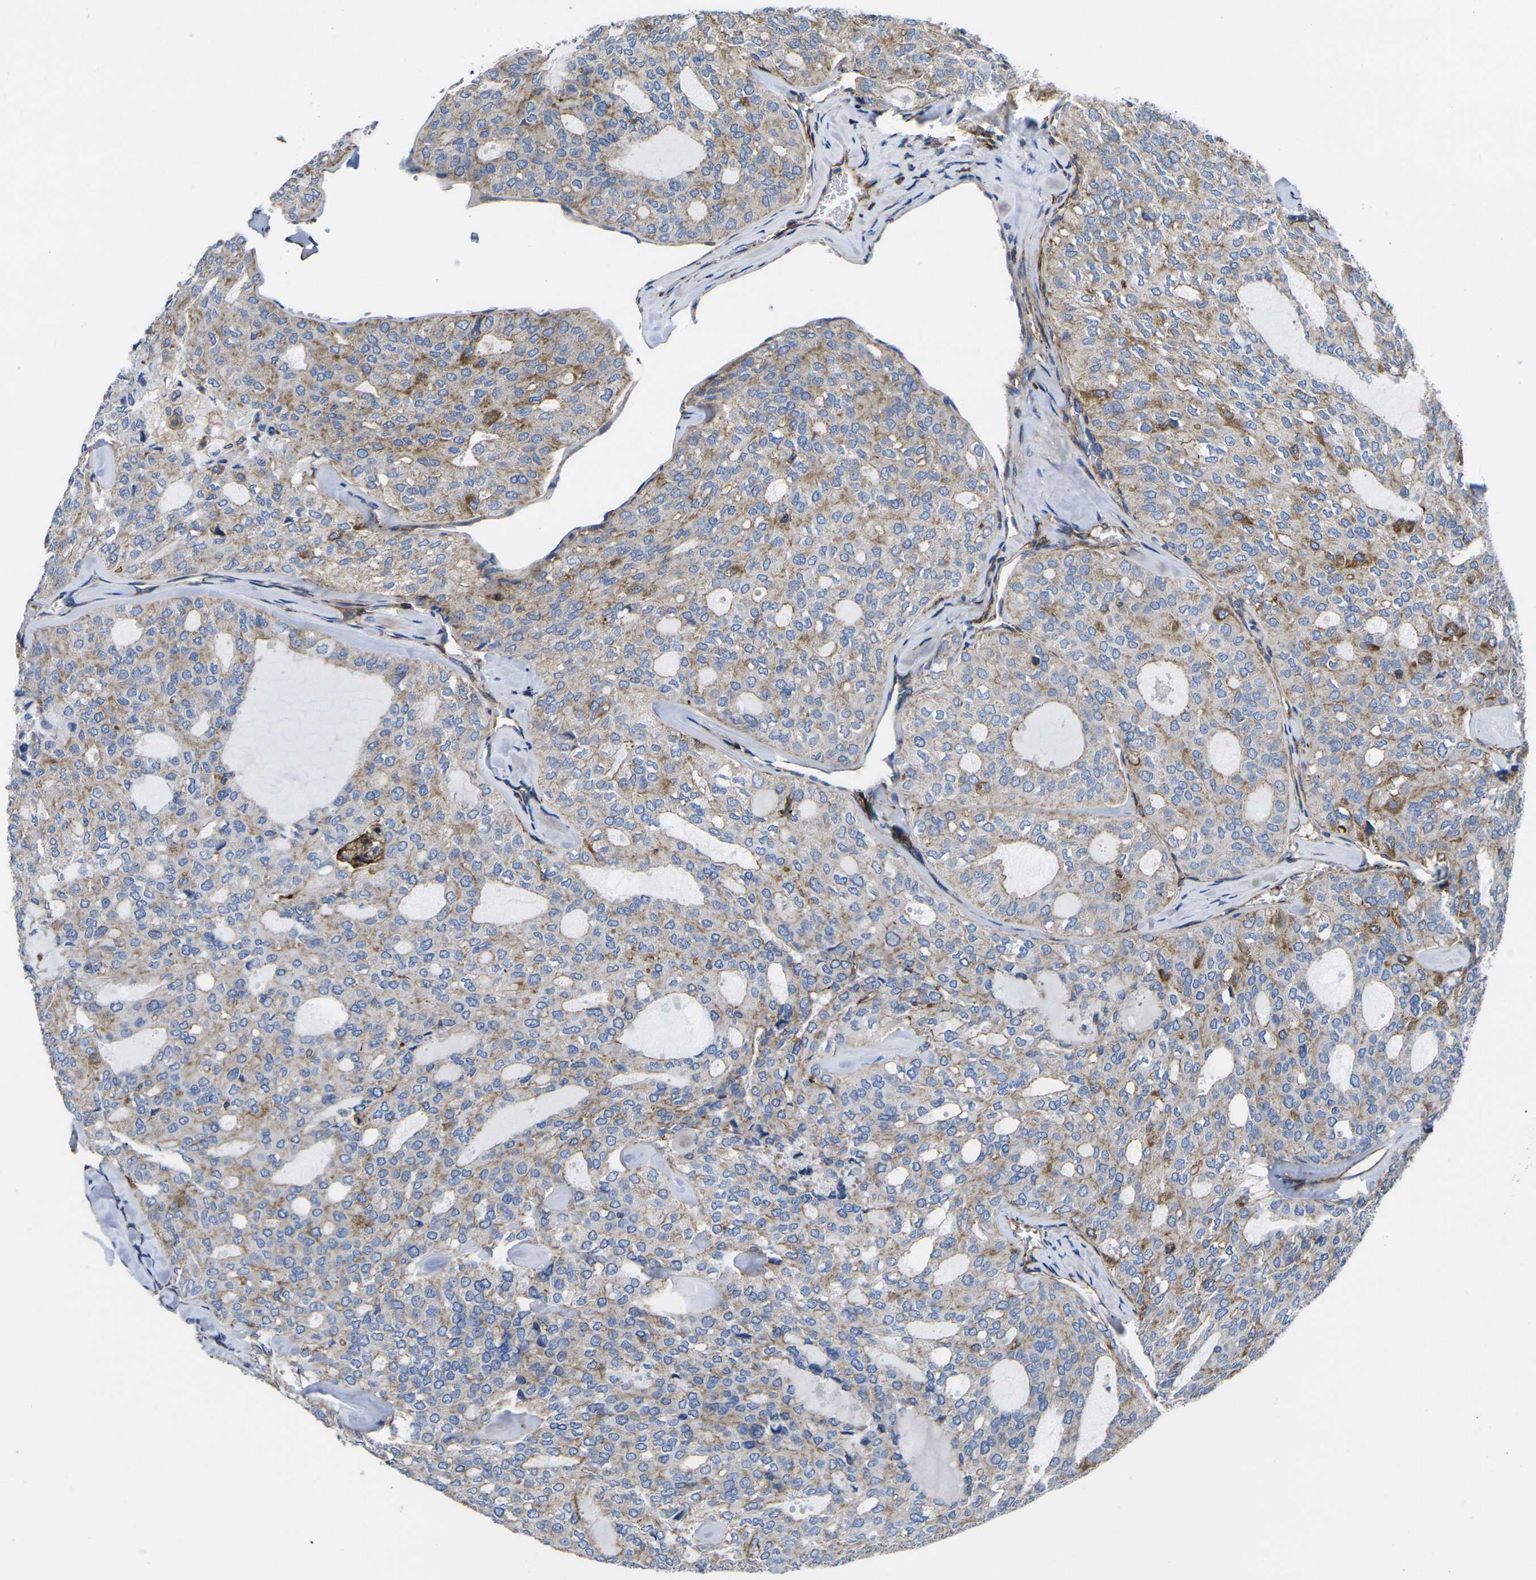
{"staining": {"intensity": "weak", "quantity": ">75%", "location": "cytoplasmic/membranous"}, "tissue": "thyroid cancer", "cell_type": "Tumor cells", "image_type": "cancer", "snomed": [{"axis": "morphology", "description": "Follicular adenoma carcinoma, NOS"}, {"axis": "topography", "description": "Thyroid gland"}], "caption": "This image displays immunohistochemistry staining of human thyroid cancer (follicular adenoma carcinoma), with low weak cytoplasmic/membranous expression in approximately >75% of tumor cells.", "gene": "GPR4", "patient": {"sex": "male", "age": 75}}